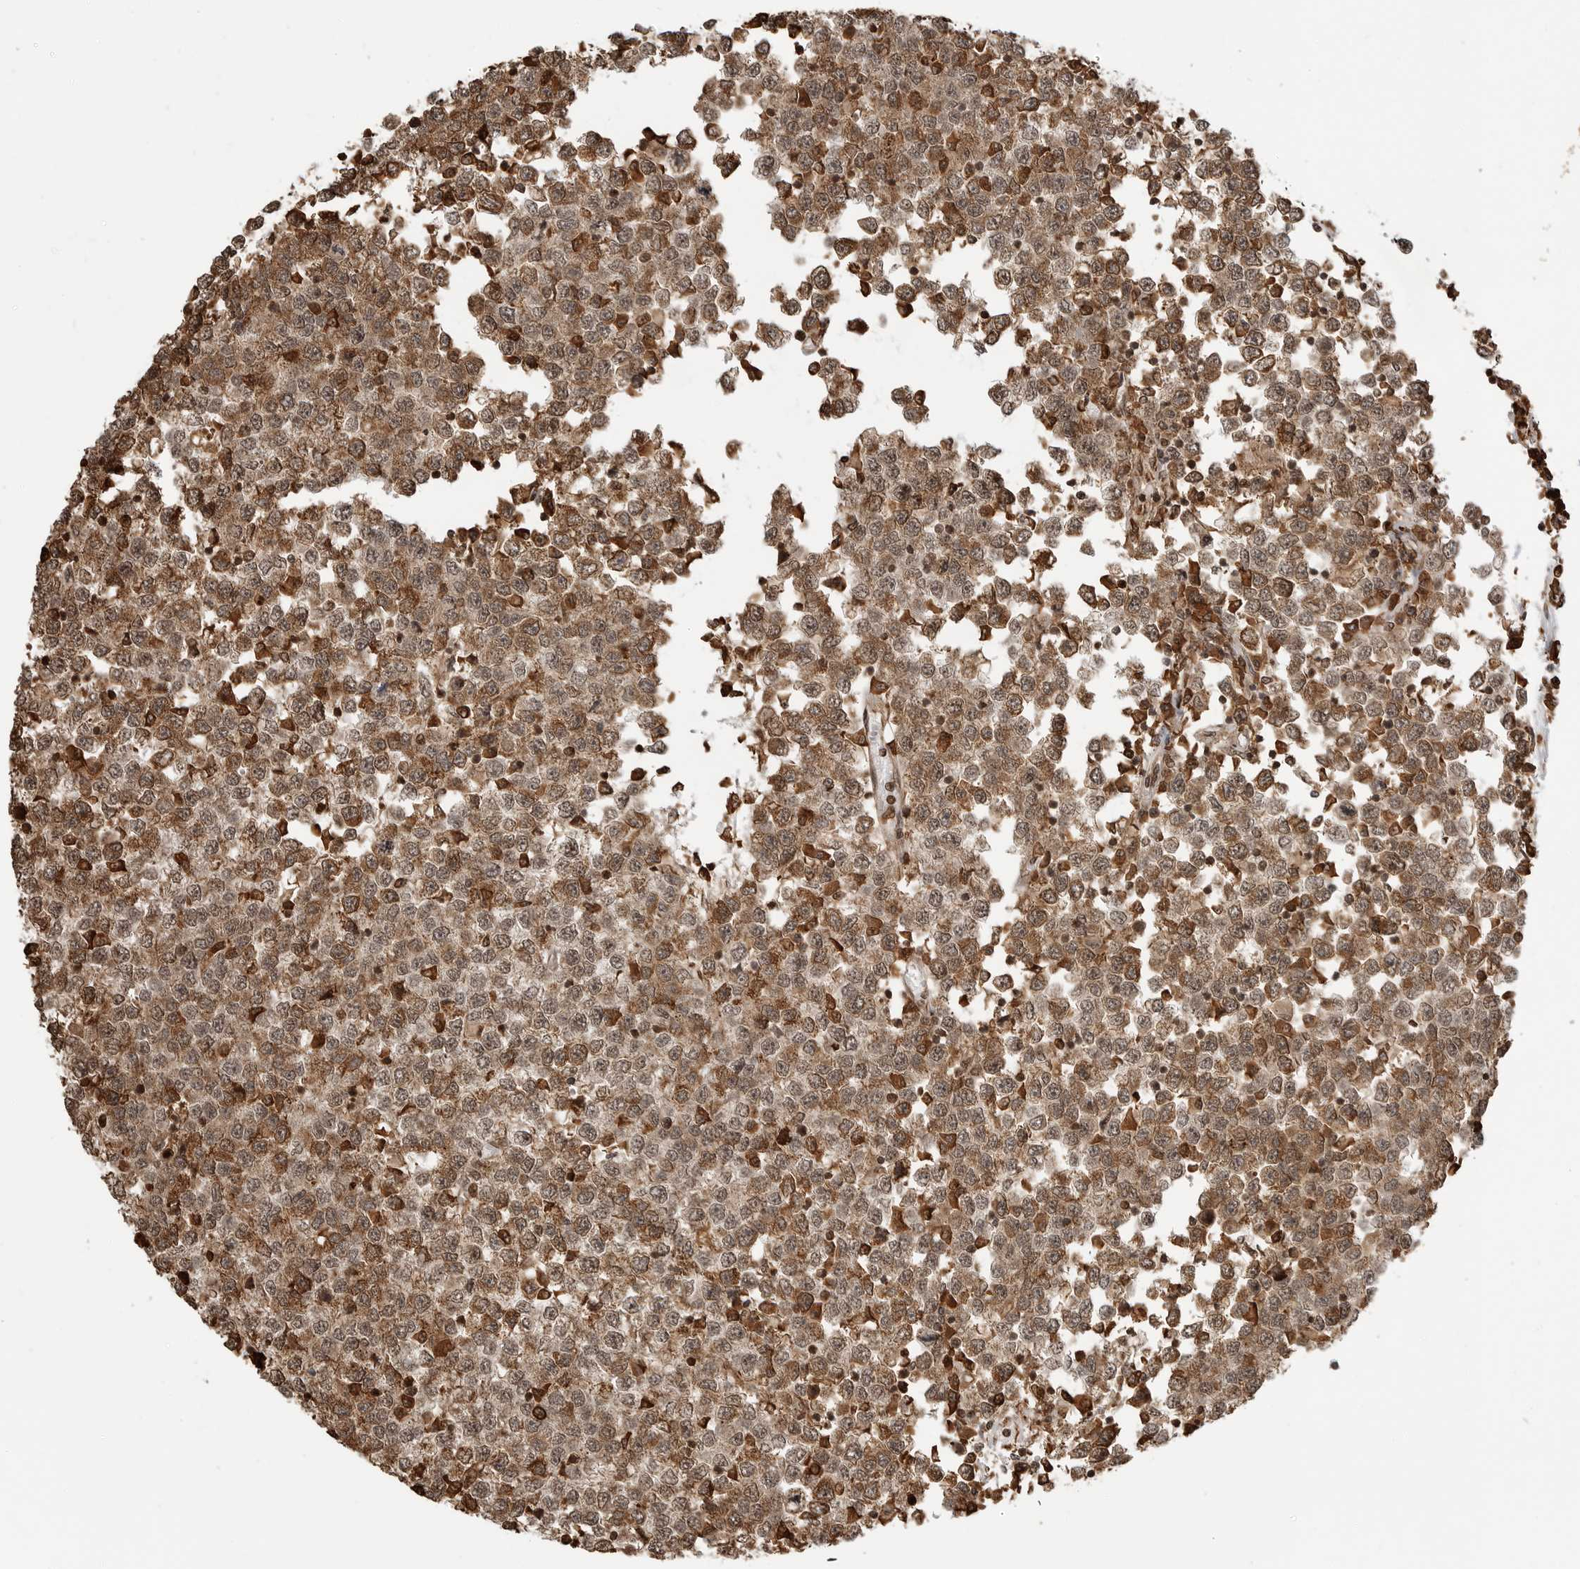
{"staining": {"intensity": "moderate", "quantity": ">75%", "location": "cytoplasmic/membranous,nuclear"}, "tissue": "testis cancer", "cell_type": "Tumor cells", "image_type": "cancer", "snomed": [{"axis": "morphology", "description": "Seminoma, NOS"}, {"axis": "topography", "description": "Testis"}], "caption": "Protein analysis of testis seminoma tissue displays moderate cytoplasmic/membranous and nuclear expression in about >75% of tumor cells.", "gene": "BMP2K", "patient": {"sex": "male", "age": 65}}